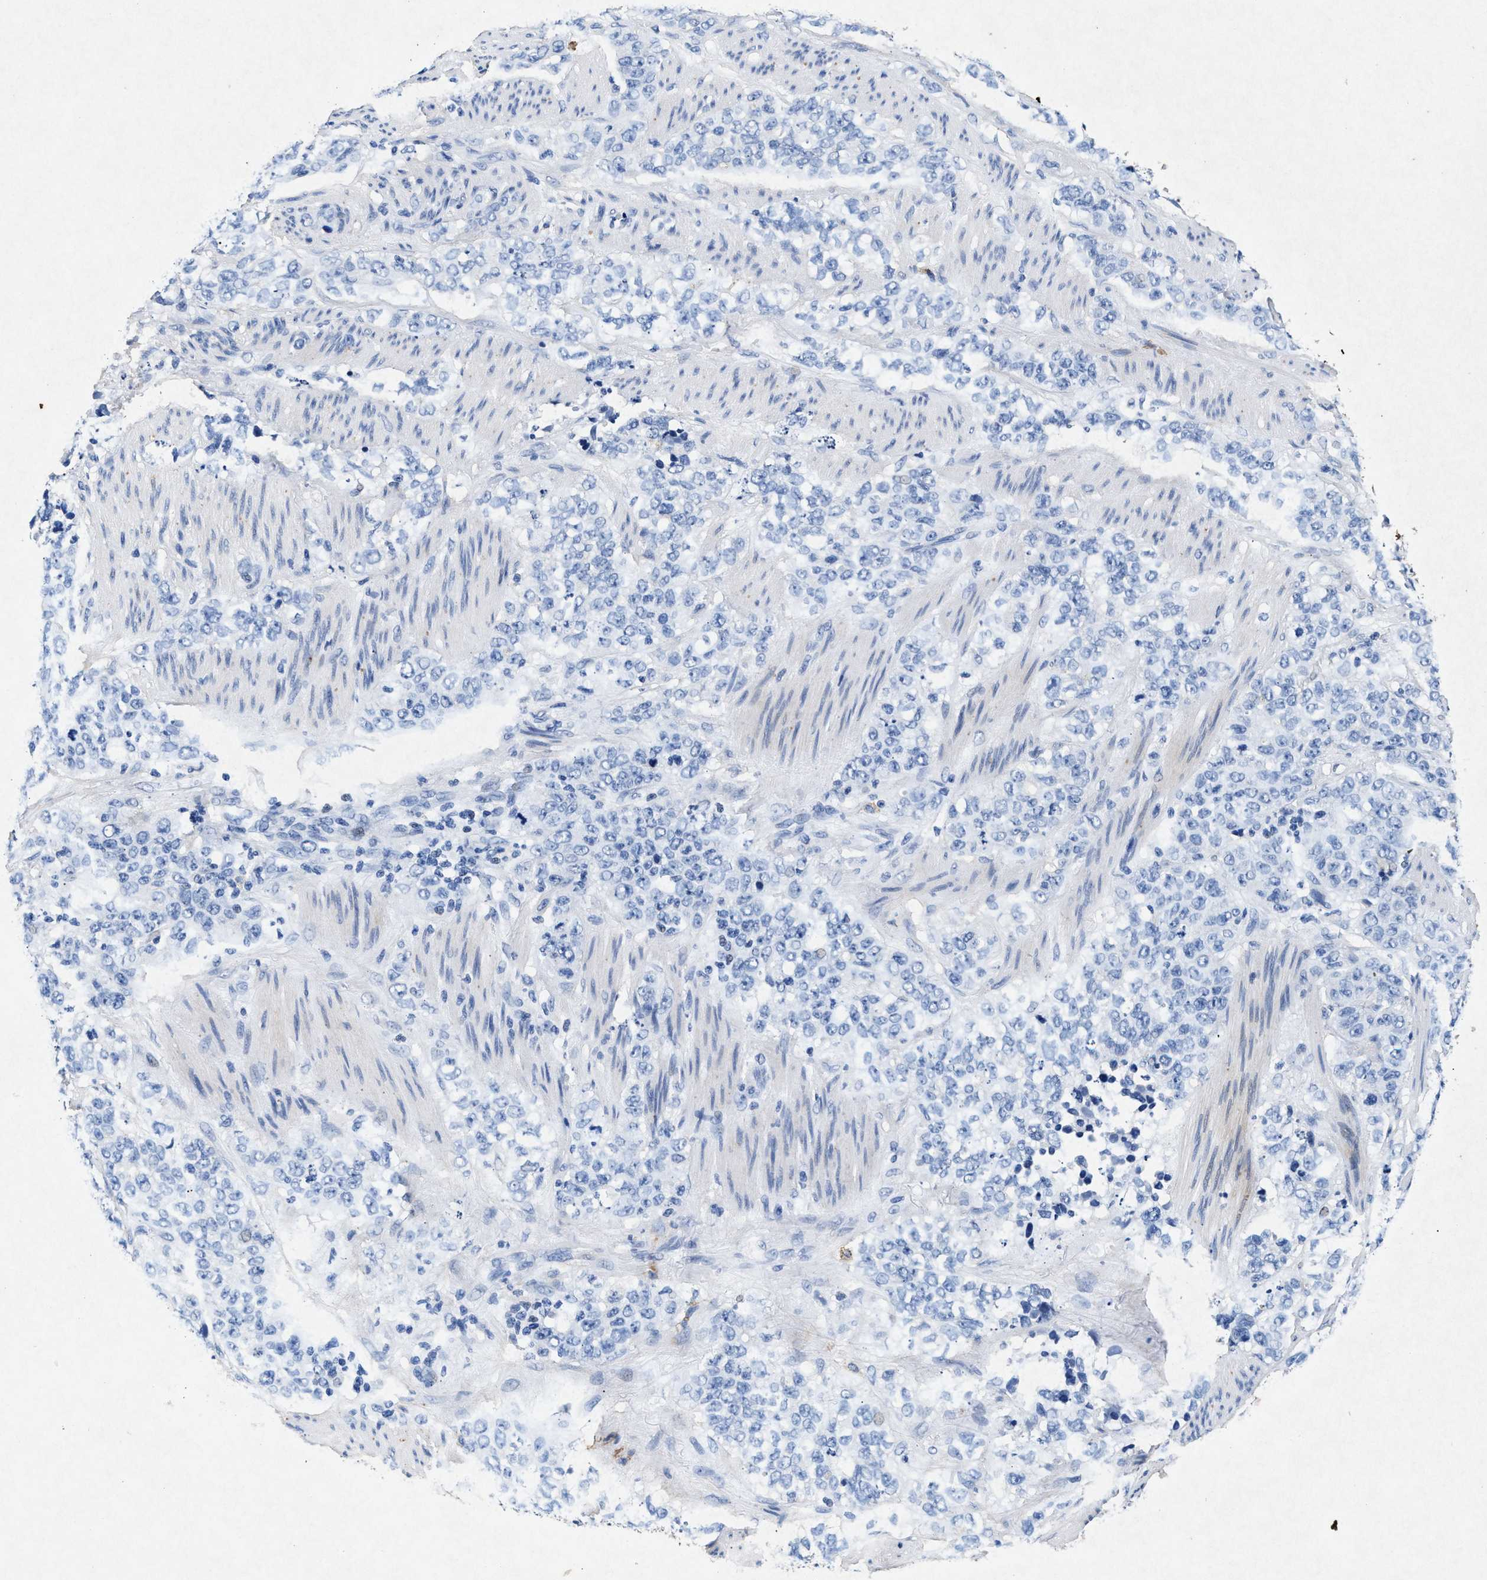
{"staining": {"intensity": "negative", "quantity": "none", "location": "none"}, "tissue": "stomach cancer", "cell_type": "Tumor cells", "image_type": "cancer", "snomed": [{"axis": "morphology", "description": "Adenocarcinoma, NOS"}, {"axis": "topography", "description": "Stomach"}], "caption": "Immunohistochemical staining of stomach cancer displays no significant positivity in tumor cells.", "gene": "MAP6", "patient": {"sex": "male", "age": 48}}